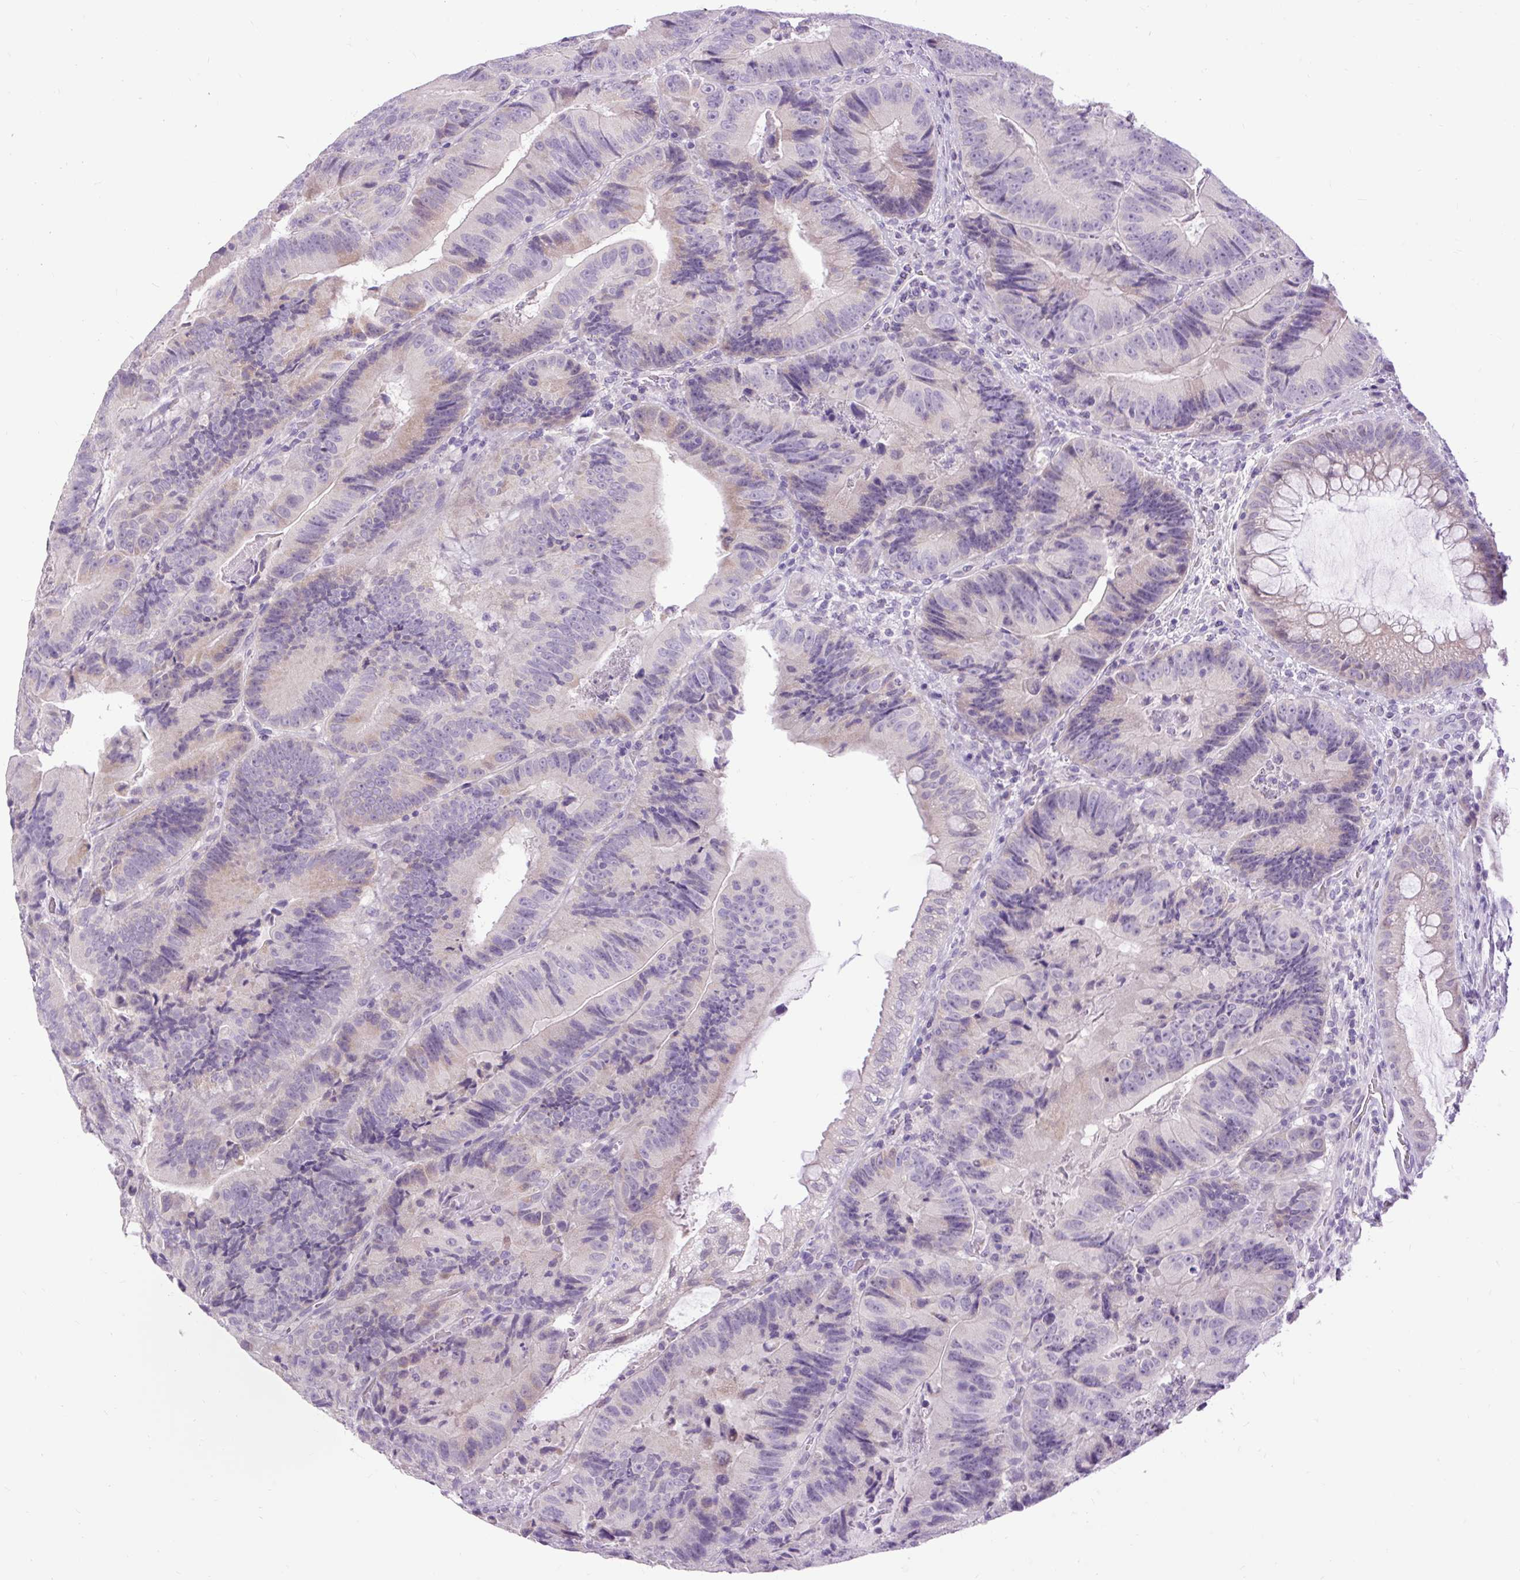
{"staining": {"intensity": "weak", "quantity": "<25%", "location": "cytoplasmic/membranous"}, "tissue": "colorectal cancer", "cell_type": "Tumor cells", "image_type": "cancer", "snomed": [{"axis": "morphology", "description": "Adenocarcinoma, NOS"}, {"axis": "topography", "description": "Colon"}], "caption": "The micrograph demonstrates no significant expression in tumor cells of colorectal cancer.", "gene": "FABP7", "patient": {"sex": "female", "age": 86}}